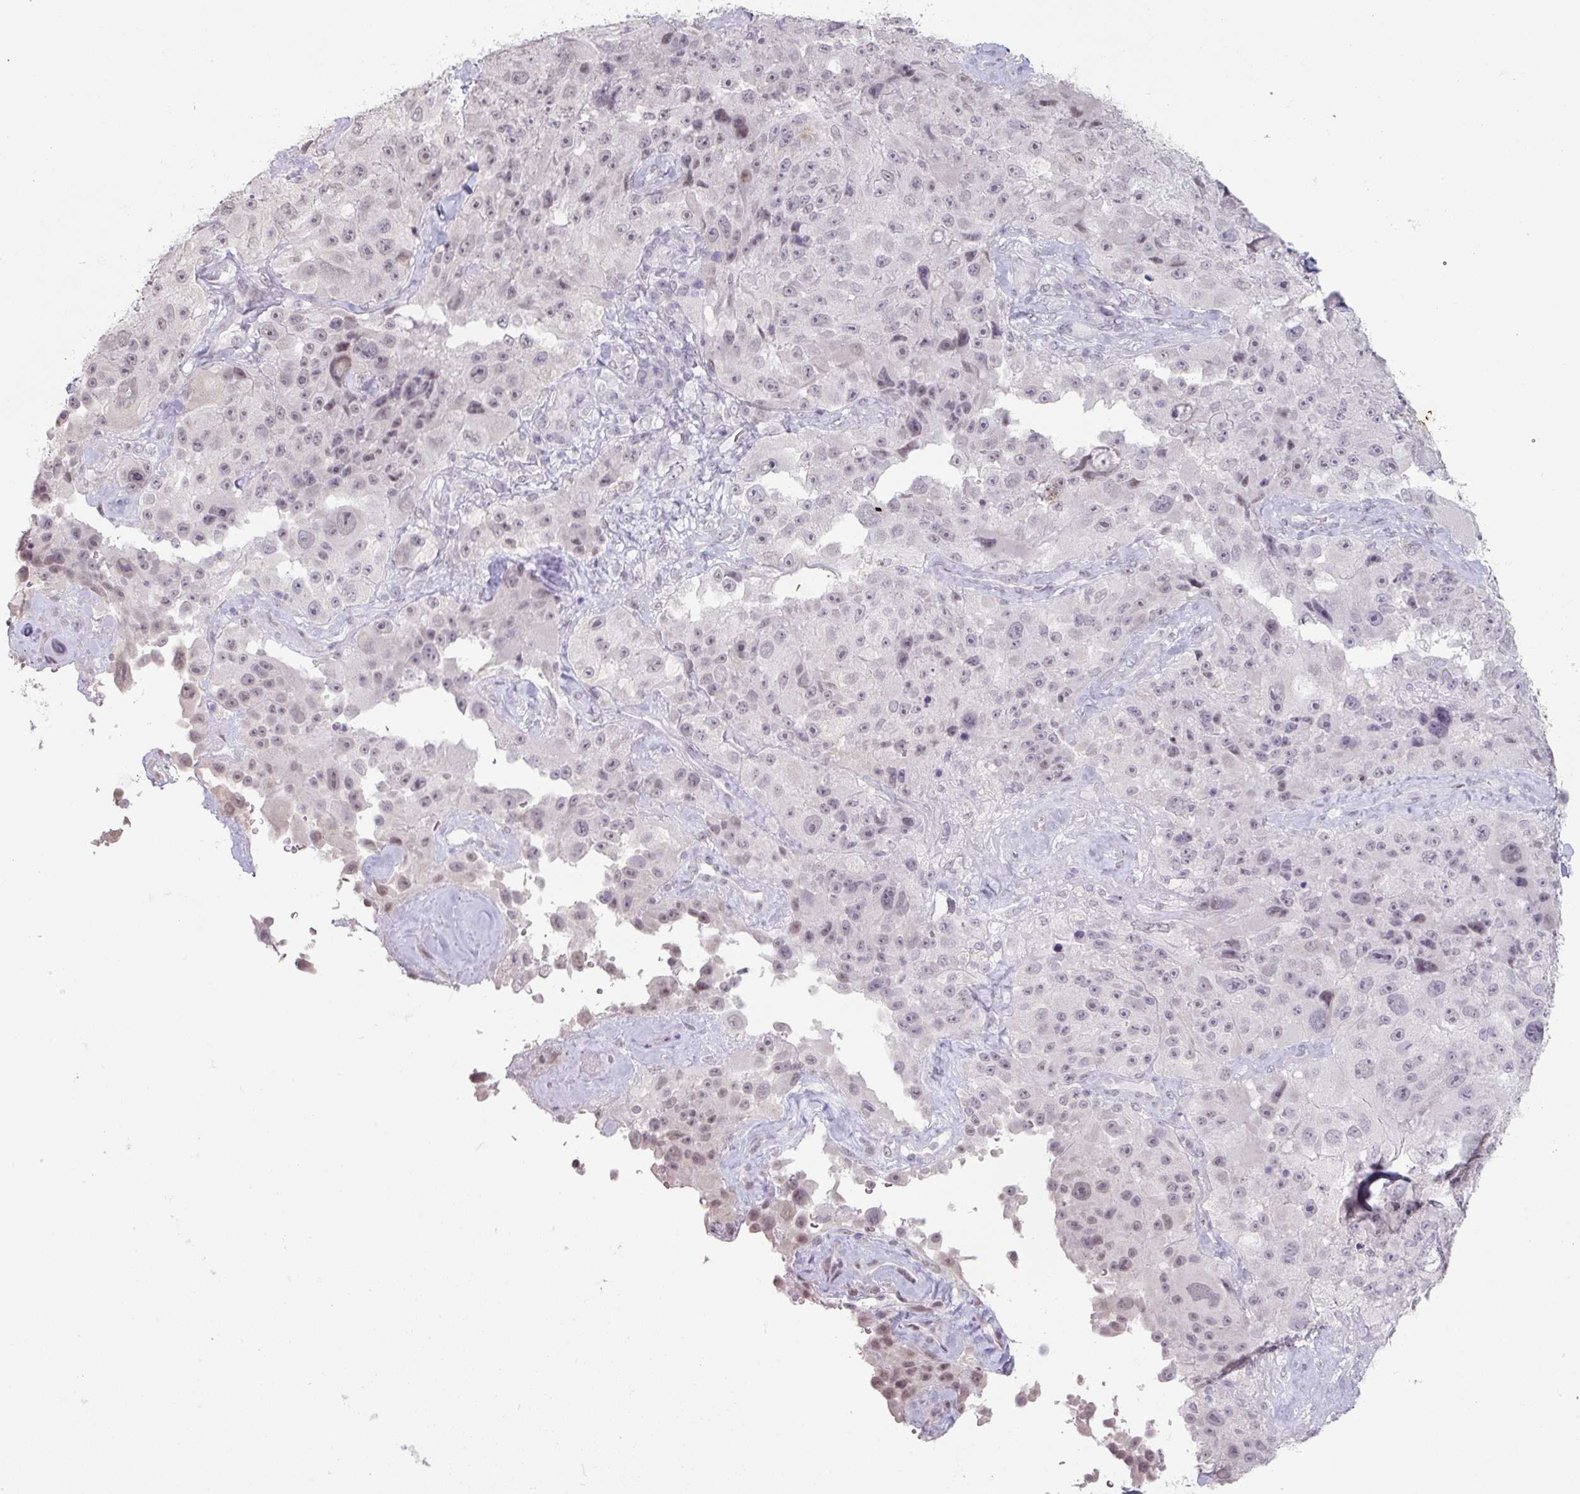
{"staining": {"intensity": "weak", "quantity": "<25%", "location": "nuclear"}, "tissue": "melanoma", "cell_type": "Tumor cells", "image_type": "cancer", "snomed": [{"axis": "morphology", "description": "Malignant melanoma, Metastatic site"}, {"axis": "topography", "description": "Lymph node"}], "caption": "IHC histopathology image of neoplastic tissue: malignant melanoma (metastatic site) stained with DAB exhibits no significant protein expression in tumor cells. Brightfield microscopy of immunohistochemistry (IHC) stained with DAB (3,3'-diaminobenzidine) (brown) and hematoxylin (blue), captured at high magnification.", "gene": "SPRR1A", "patient": {"sex": "male", "age": 62}}